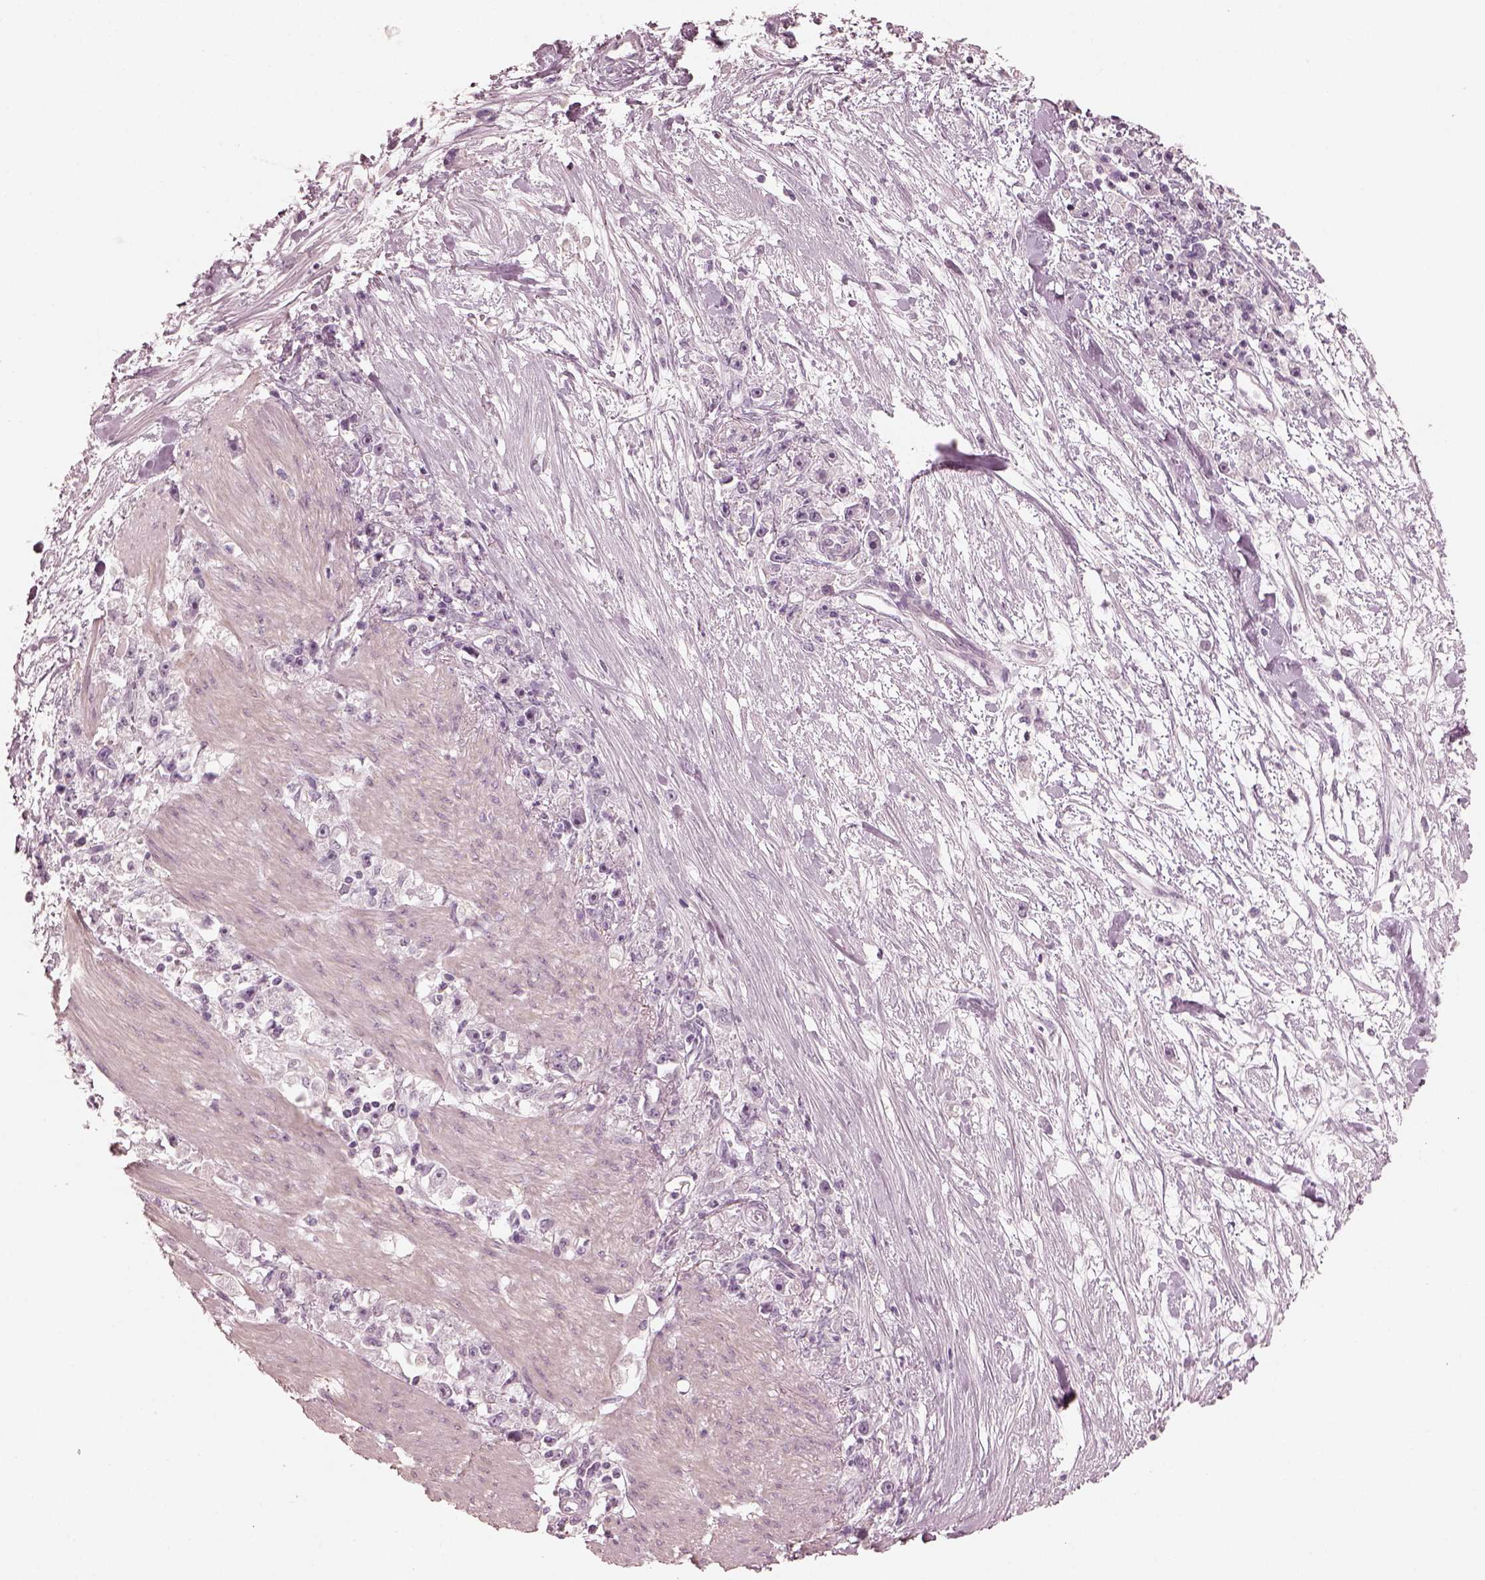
{"staining": {"intensity": "negative", "quantity": "none", "location": "none"}, "tissue": "stomach cancer", "cell_type": "Tumor cells", "image_type": "cancer", "snomed": [{"axis": "morphology", "description": "Adenocarcinoma, NOS"}, {"axis": "topography", "description": "Stomach"}], "caption": "Immunohistochemistry image of human stomach cancer (adenocarcinoma) stained for a protein (brown), which reveals no staining in tumor cells.", "gene": "OPTC", "patient": {"sex": "female", "age": 59}}